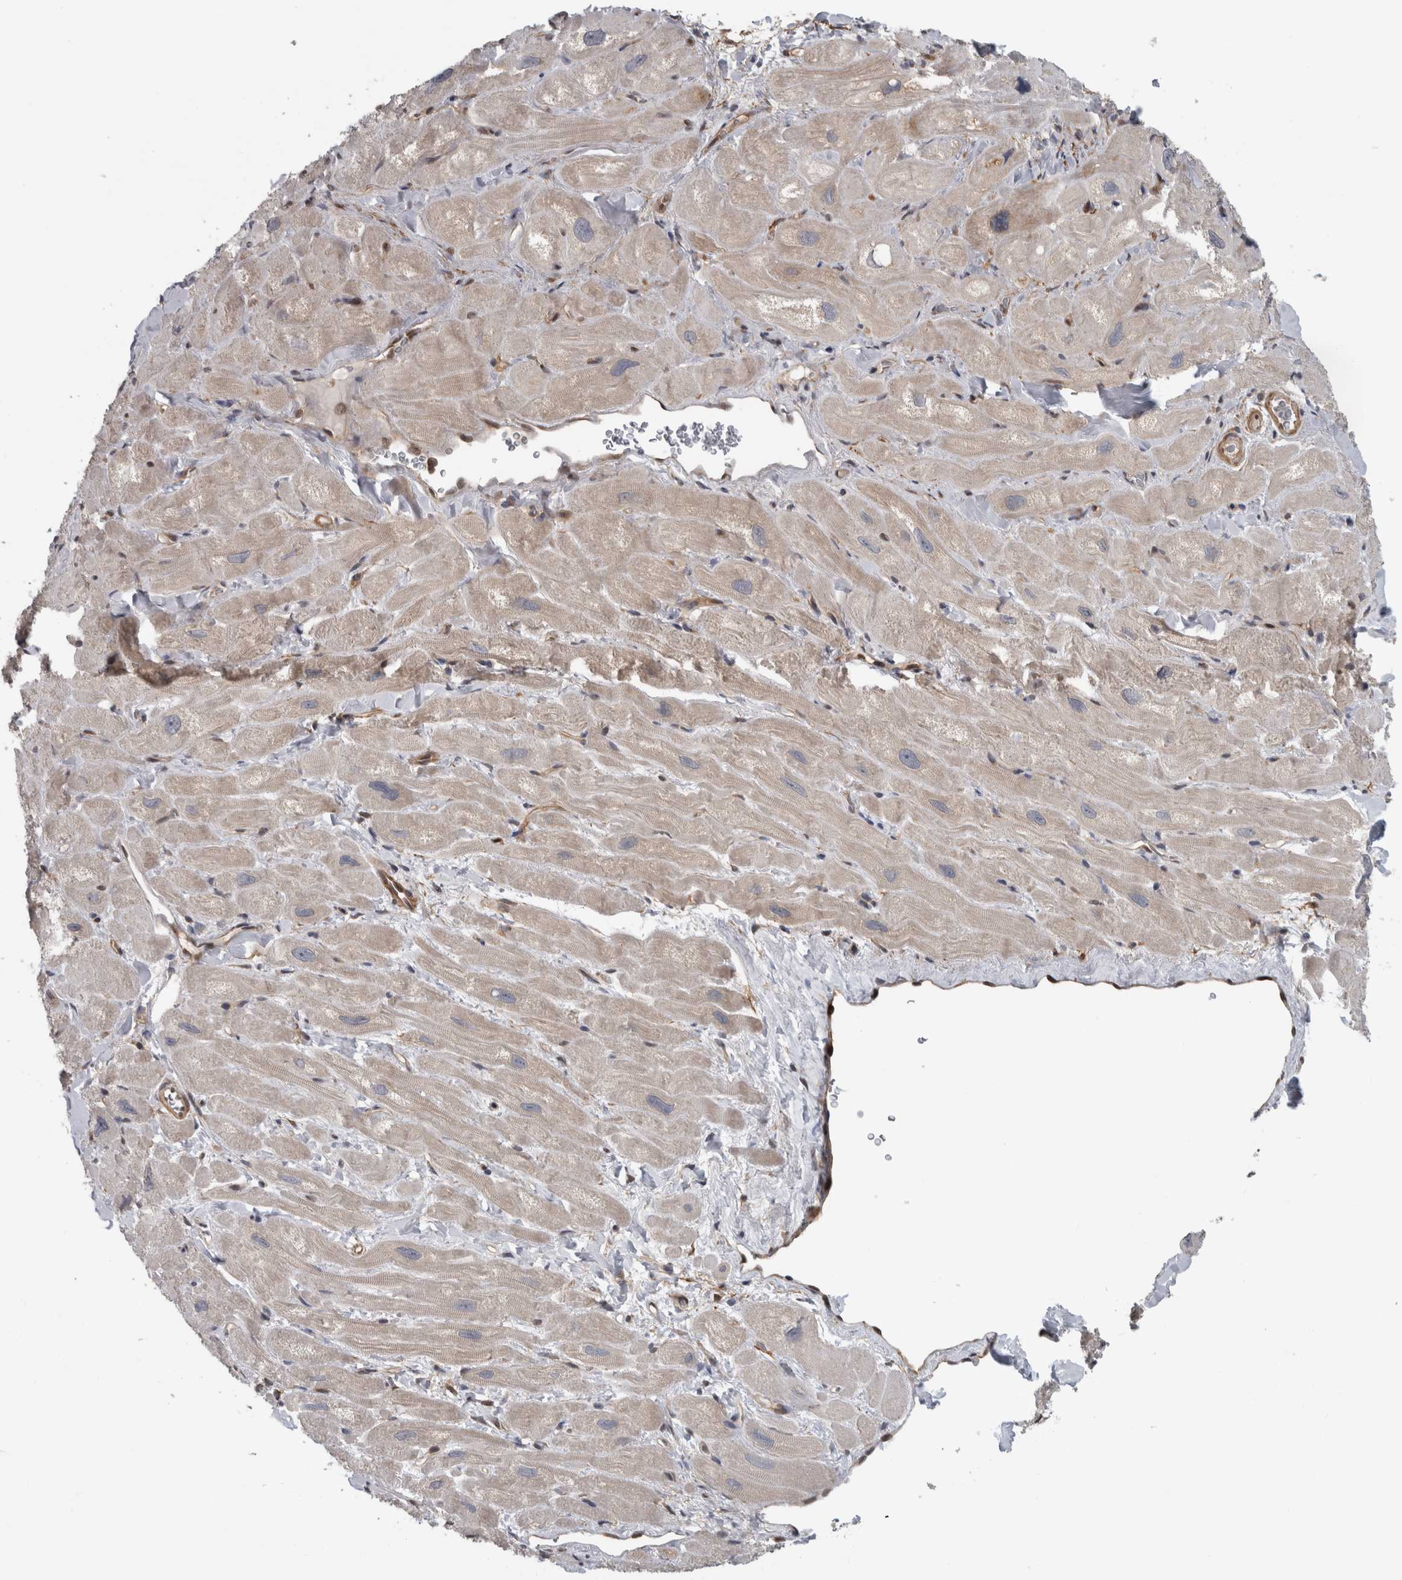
{"staining": {"intensity": "negative", "quantity": "none", "location": "none"}, "tissue": "heart muscle", "cell_type": "Cardiomyocytes", "image_type": "normal", "snomed": [{"axis": "morphology", "description": "Normal tissue, NOS"}, {"axis": "topography", "description": "Heart"}], "caption": "An immunohistochemistry (IHC) photomicrograph of unremarkable heart muscle is shown. There is no staining in cardiomyocytes of heart muscle.", "gene": "NAPRT", "patient": {"sex": "male", "age": 49}}